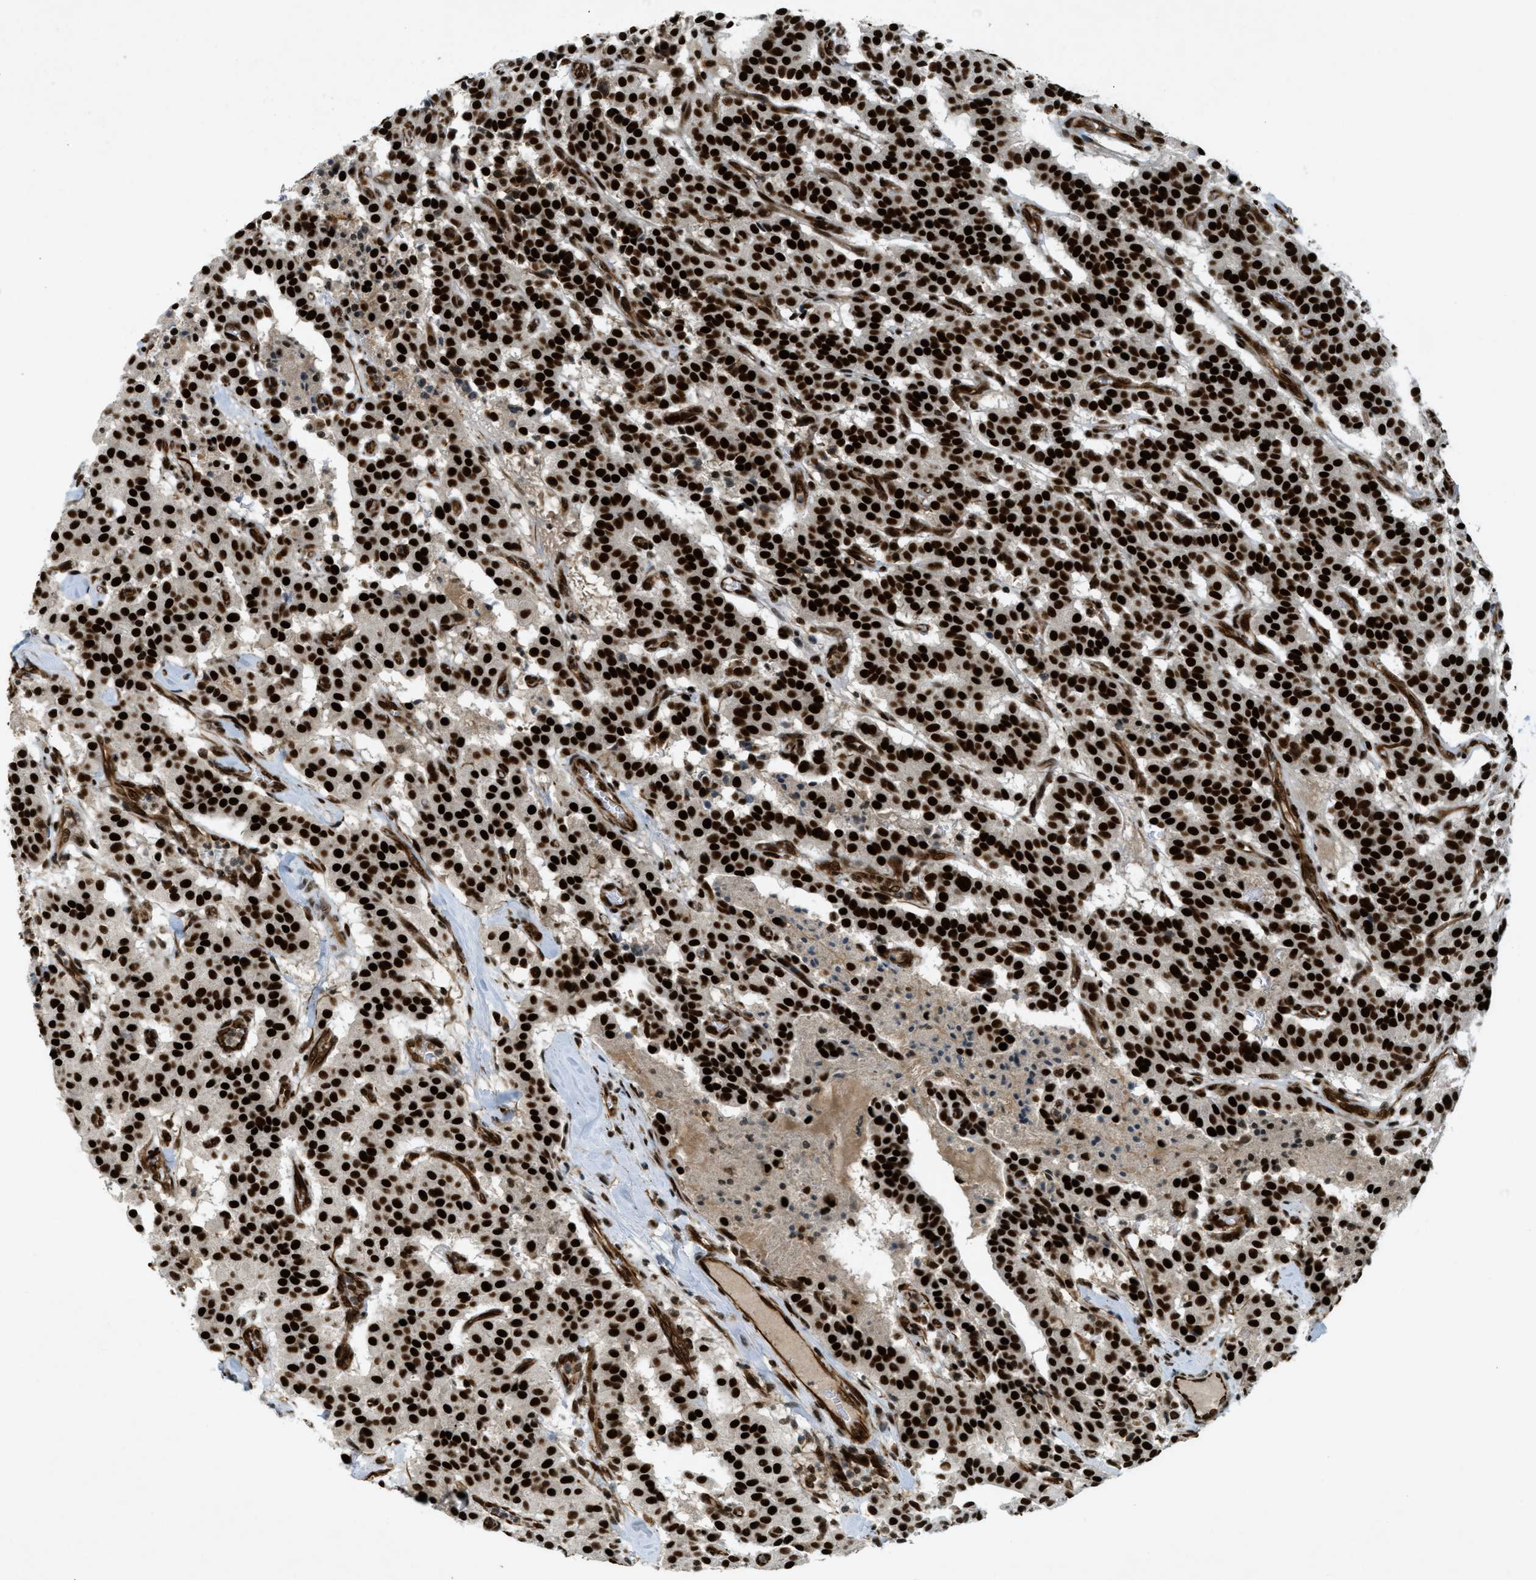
{"staining": {"intensity": "strong", "quantity": ">75%", "location": "nuclear"}, "tissue": "carcinoid", "cell_type": "Tumor cells", "image_type": "cancer", "snomed": [{"axis": "morphology", "description": "Carcinoid, malignant, NOS"}, {"axis": "topography", "description": "Lung"}], "caption": "Immunohistochemistry (DAB) staining of human carcinoid (malignant) displays strong nuclear protein staining in about >75% of tumor cells. (brown staining indicates protein expression, while blue staining denotes nuclei).", "gene": "ZFR", "patient": {"sex": "male", "age": 30}}